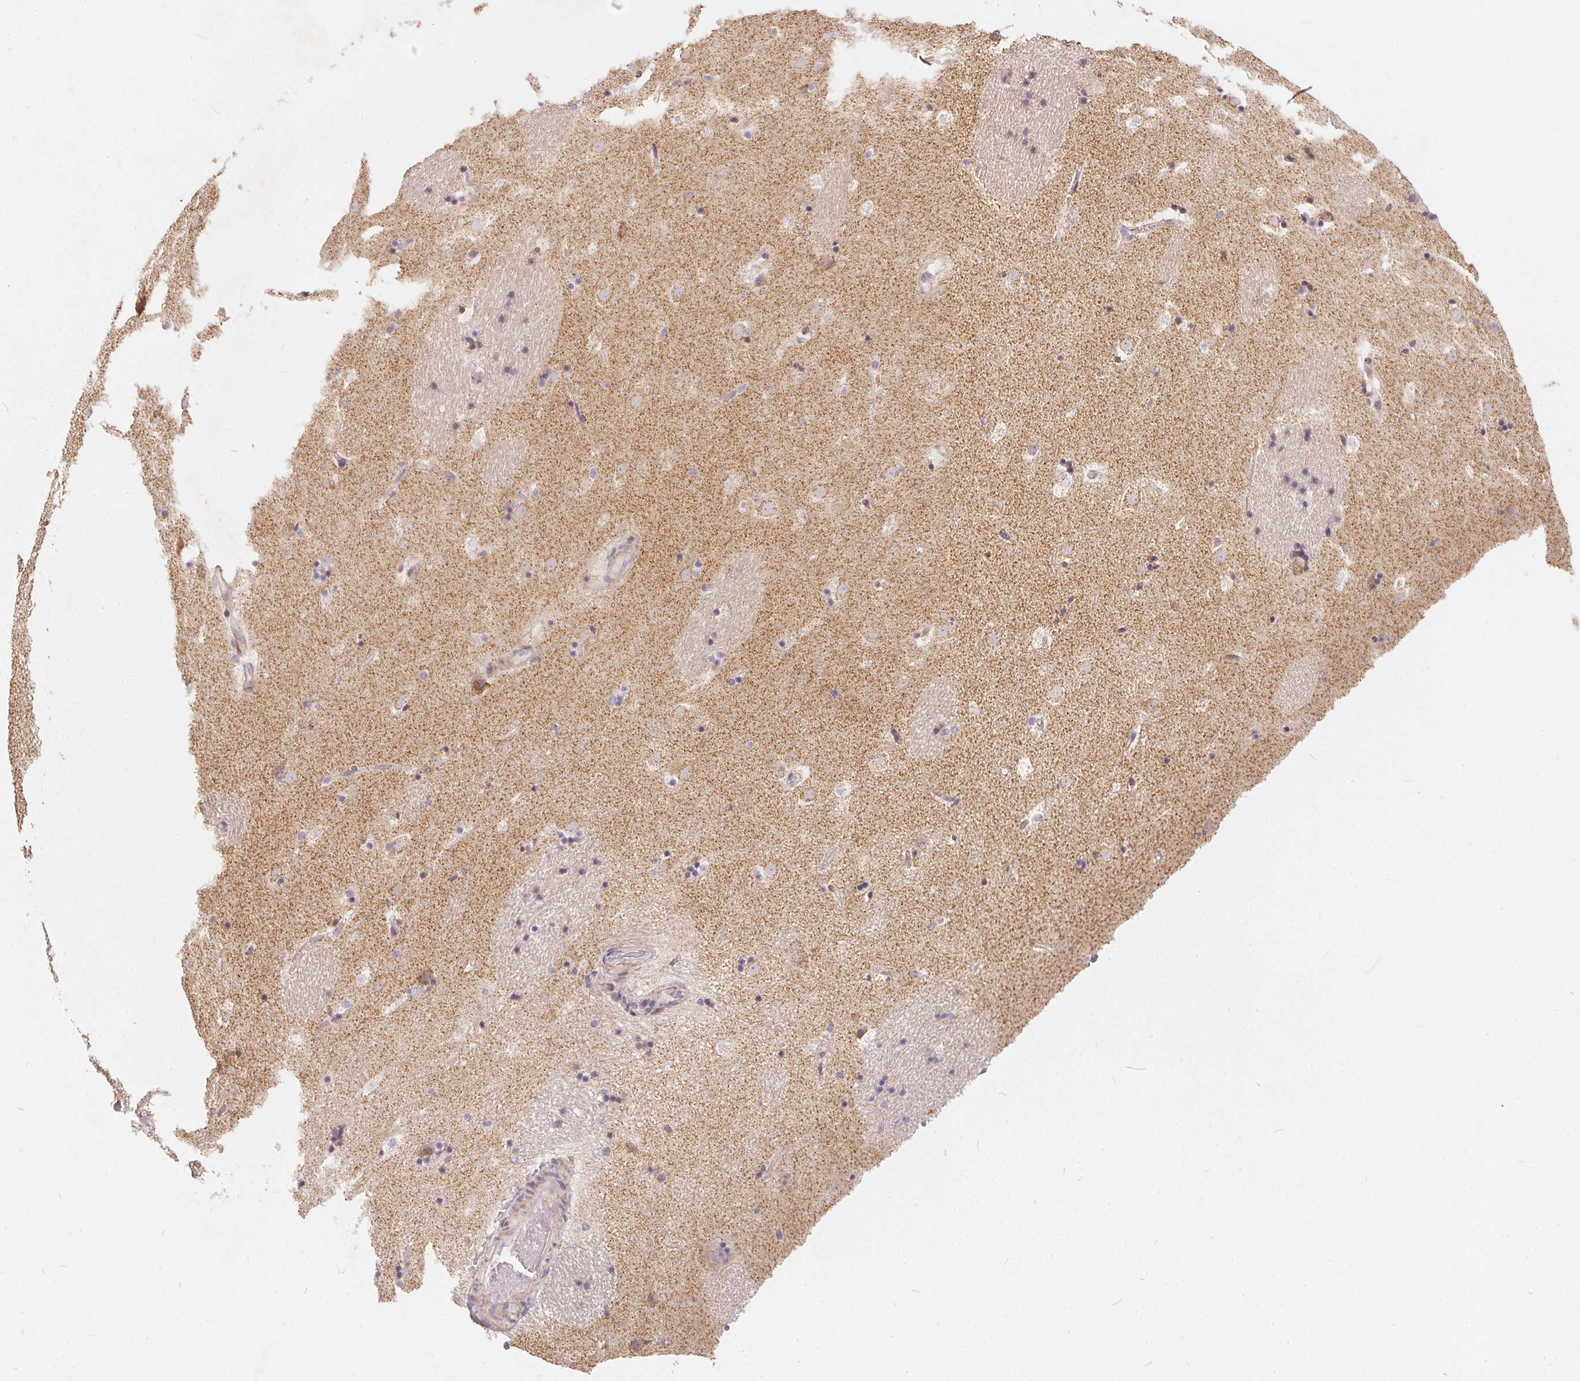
{"staining": {"intensity": "negative", "quantity": "none", "location": "none"}, "tissue": "caudate", "cell_type": "Glial cells", "image_type": "normal", "snomed": [{"axis": "morphology", "description": "Normal tissue, NOS"}, {"axis": "topography", "description": "Lateral ventricle wall"}], "caption": "High power microscopy image of an immunohistochemistry image of benign caudate, revealing no significant staining in glial cells.", "gene": "VWA5B2", "patient": {"sex": "male", "age": 37}}